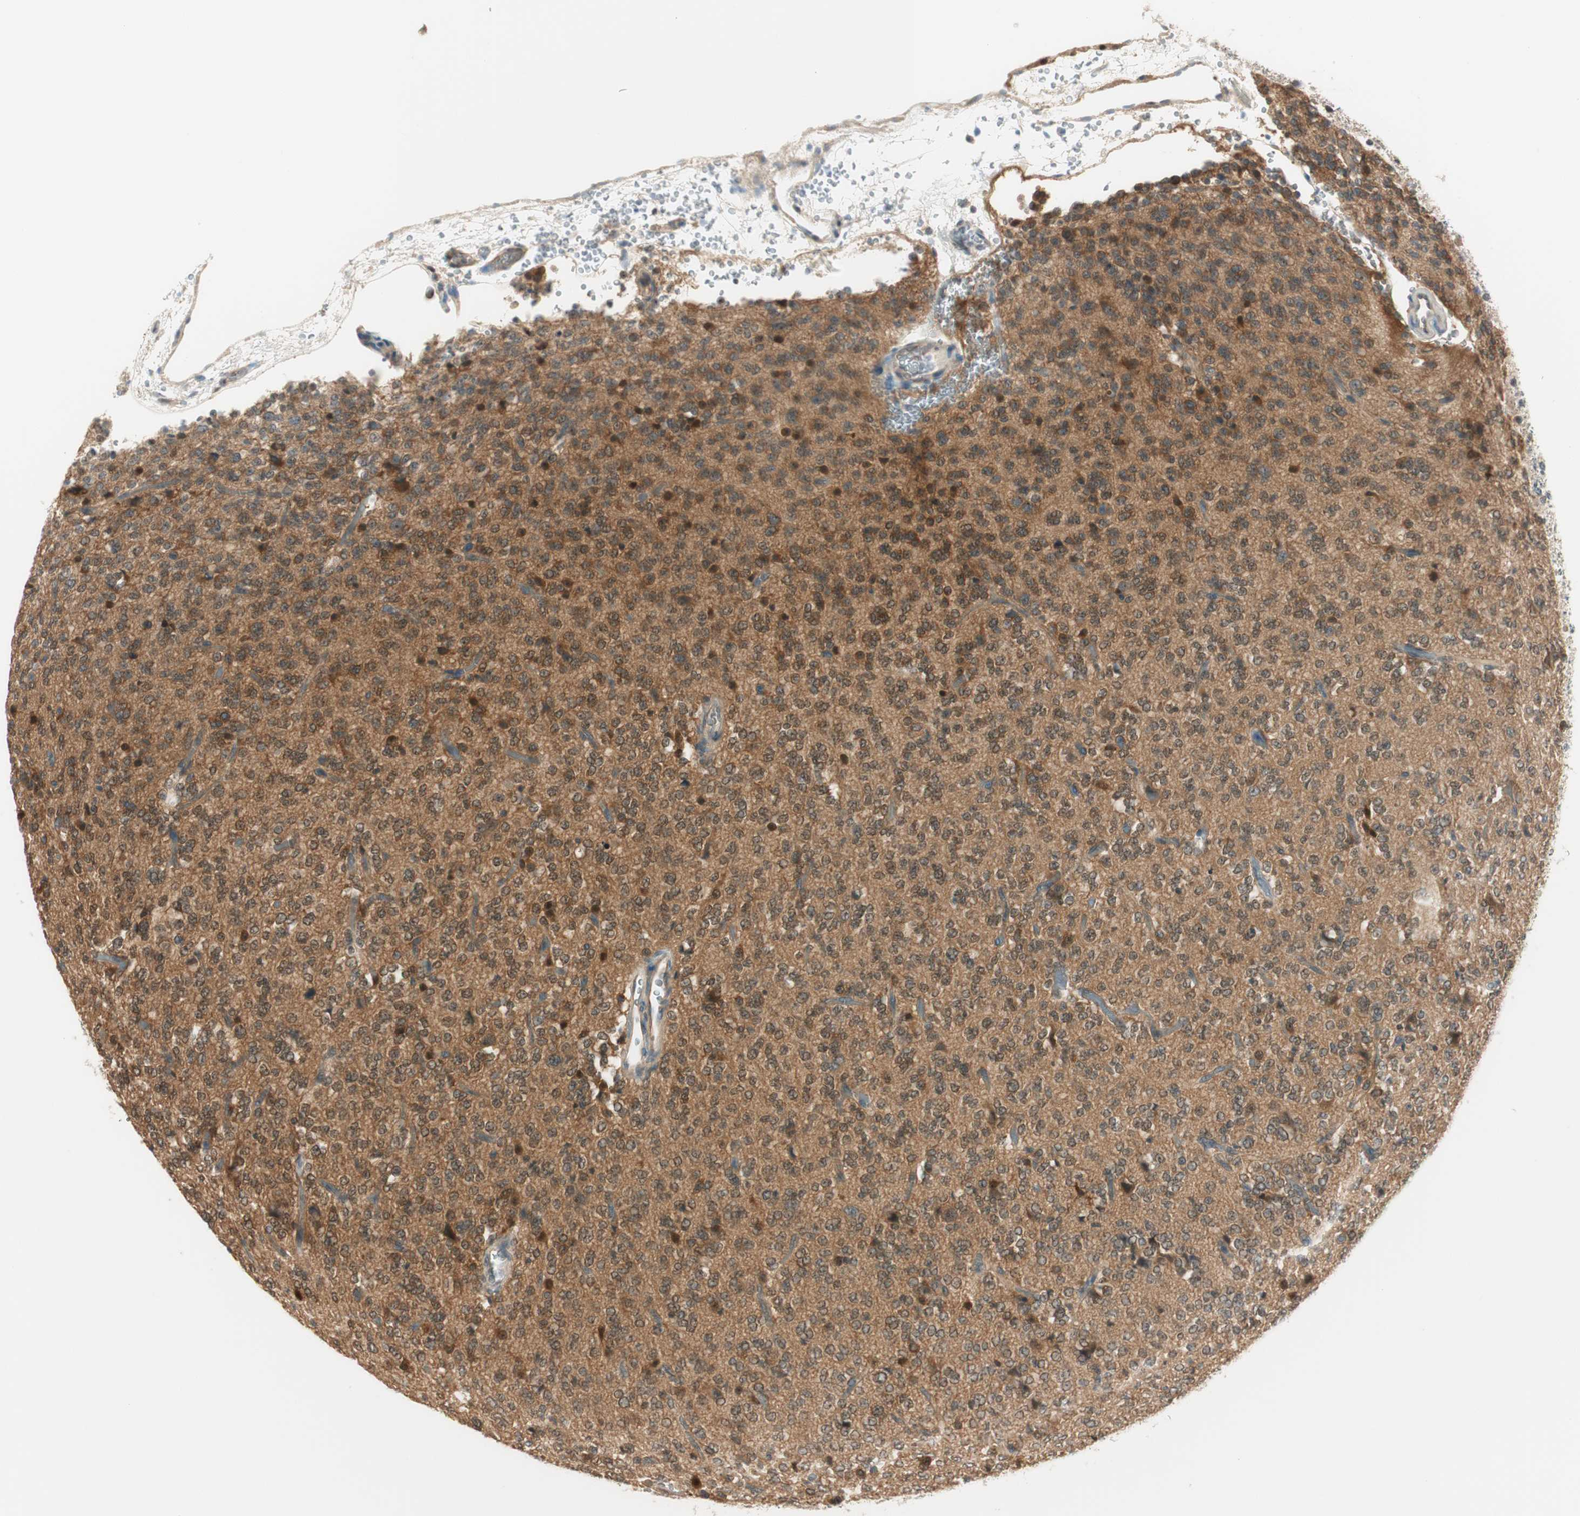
{"staining": {"intensity": "weak", "quantity": "<25%", "location": "cytoplasmic/membranous,nuclear"}, "tissue": "glioma", "cell_type": "Tumor cells", "image_type": "cancer", "snomed": [{"axis": "morphology", "description": "Glioma, malignant, Low grade"}, {"axis": "topography", "description": "Brain"}], "caption": "A high-resolution image shows IHC staining of low-grade glioma (malignant), which shows no significant positivity in tumor cells.", "gene": "IPO5", "patient": {"sex": "male", "age": 38}}